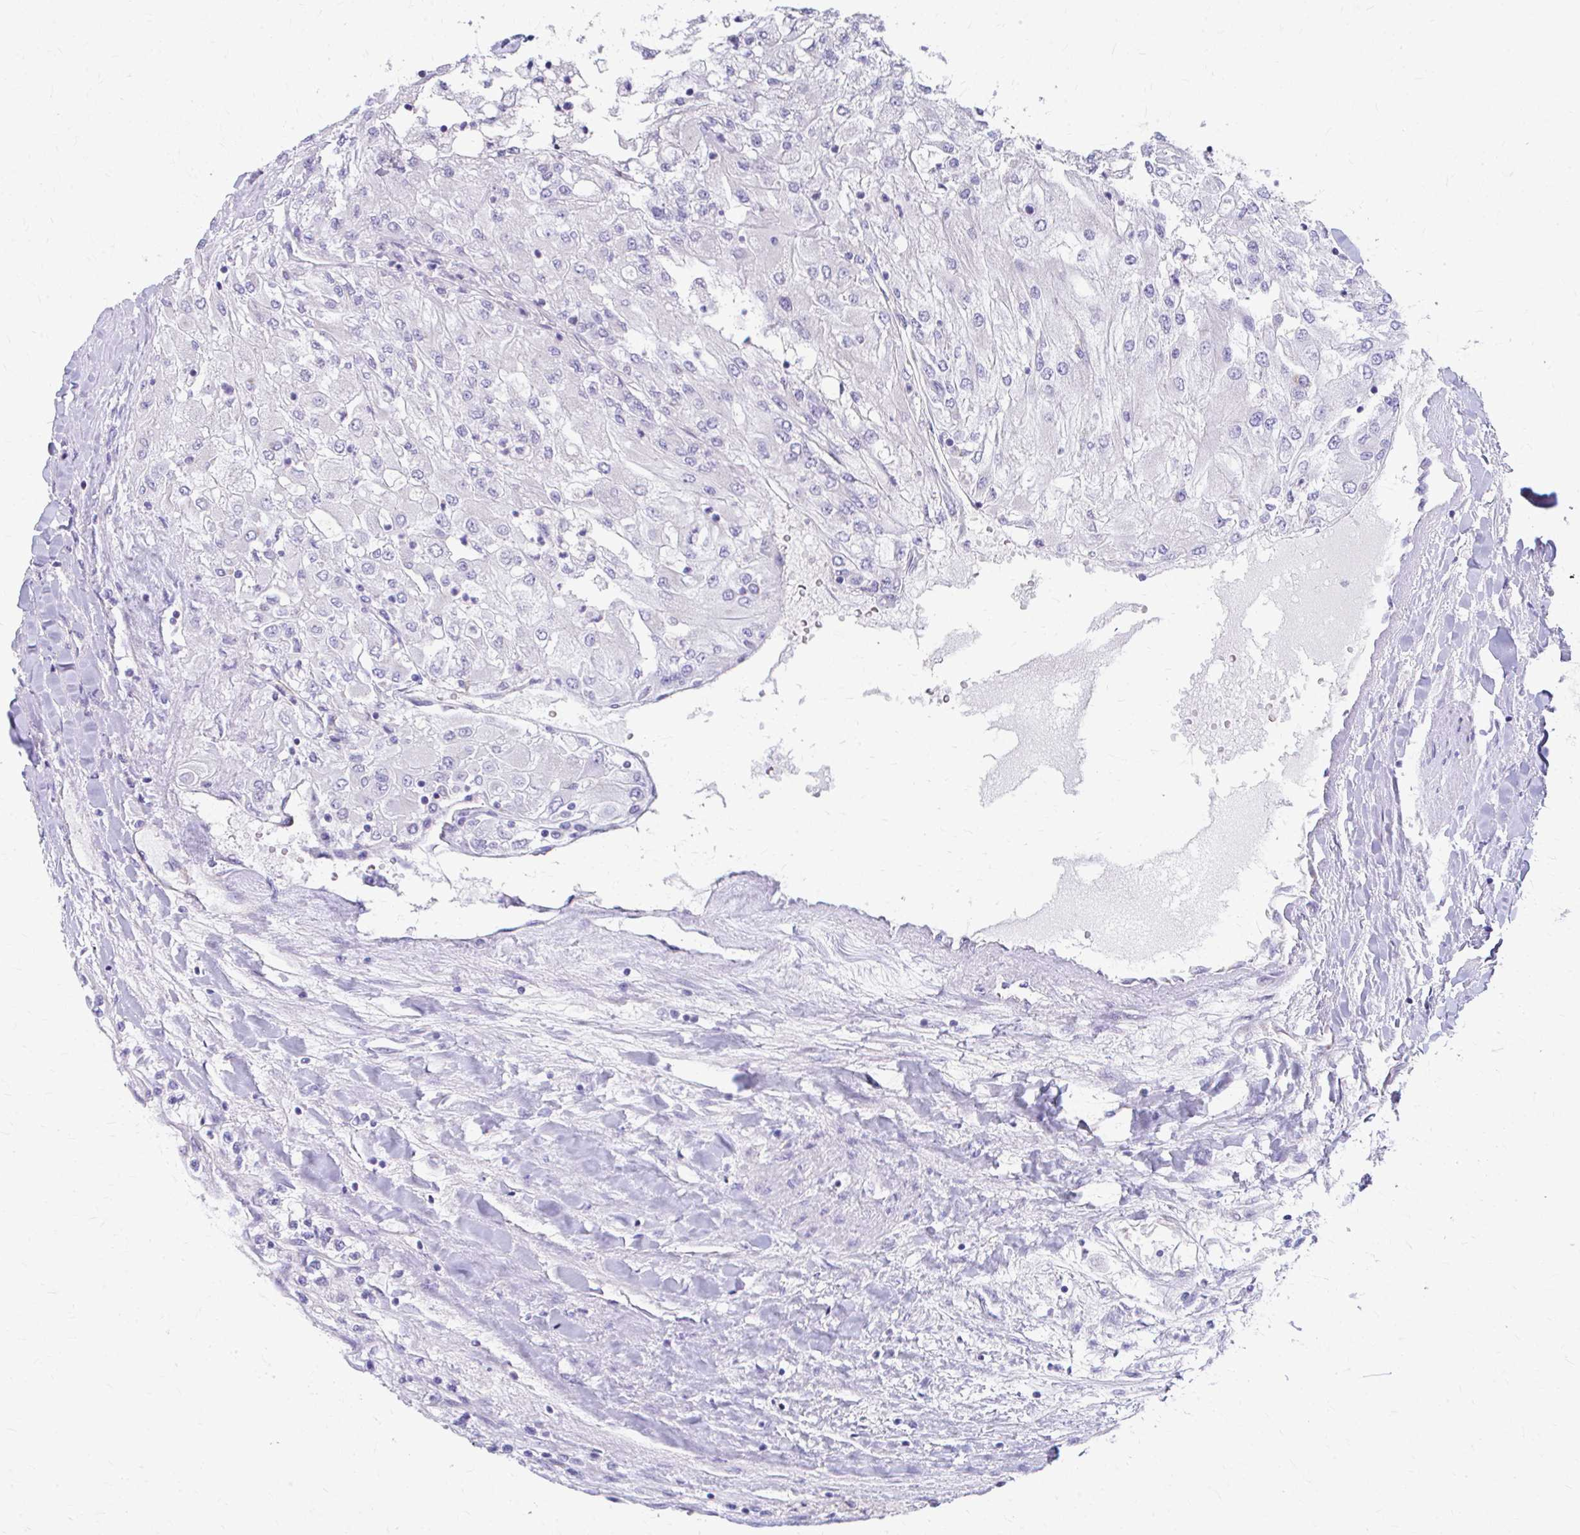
{"staining": {"intensity": "negative", "quantity": "none", "location": "none"}, "tissue": "renal cancer", "cell_type": "Tumor cells", "image_type": "cancer", "snomed": [{"axis": "morphology", "description": "Adenocarcinoma, NOS"}, {"axis": "topography", "description": "Kidney"}], "caption": "There is no significant positivity in tumor cells of renal cancer (adenocarcinoma). Nuclei are stained in blue.", "gene": "MRPL19", "patient": {"sex": "male", "age": 80}}